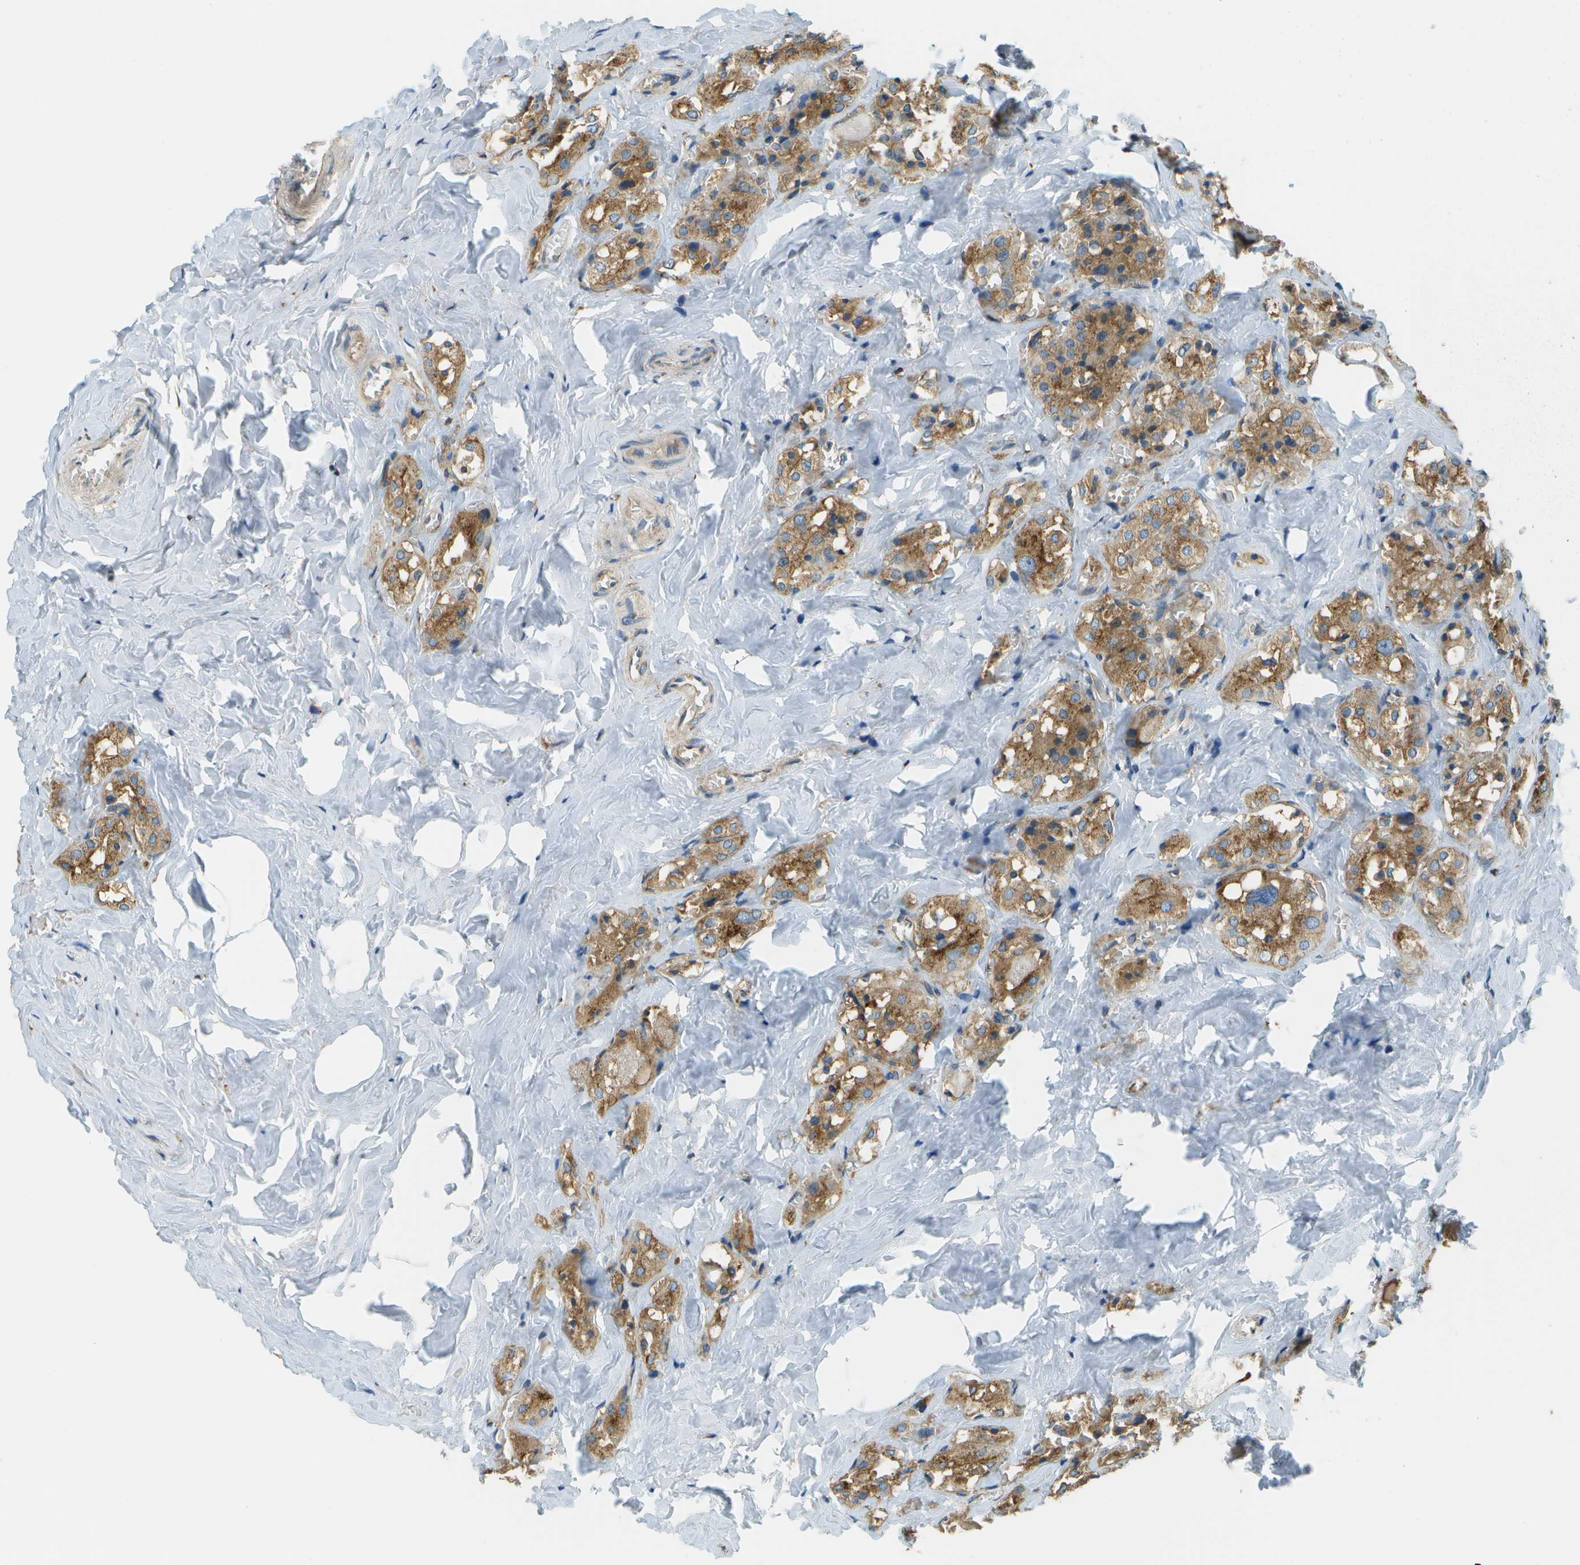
{"staining": {"intensity": "strong", "quantity": ">75%", "location": "cytoplasmic/membranous"}, "tissue": "parathyroid gland", "cell_type": "Glandular cells", "image_type": "normal", "snomed": [{"axis": "morphology", "description": "Normal tissue, NOS"}, {"axis": "morphology", "description": "Atrophy, NOS"}, {"axis": "topography", "description": "Parathyroid gland"}], "caption": "A brown stain shows strong cytoplasmic/membranous expression of a protein in glandular cells of benign human parathyroid gland. Nuclei are stained in blue.", "gene": "CLTC", "patient": {"sex": "female", "age": 54}}